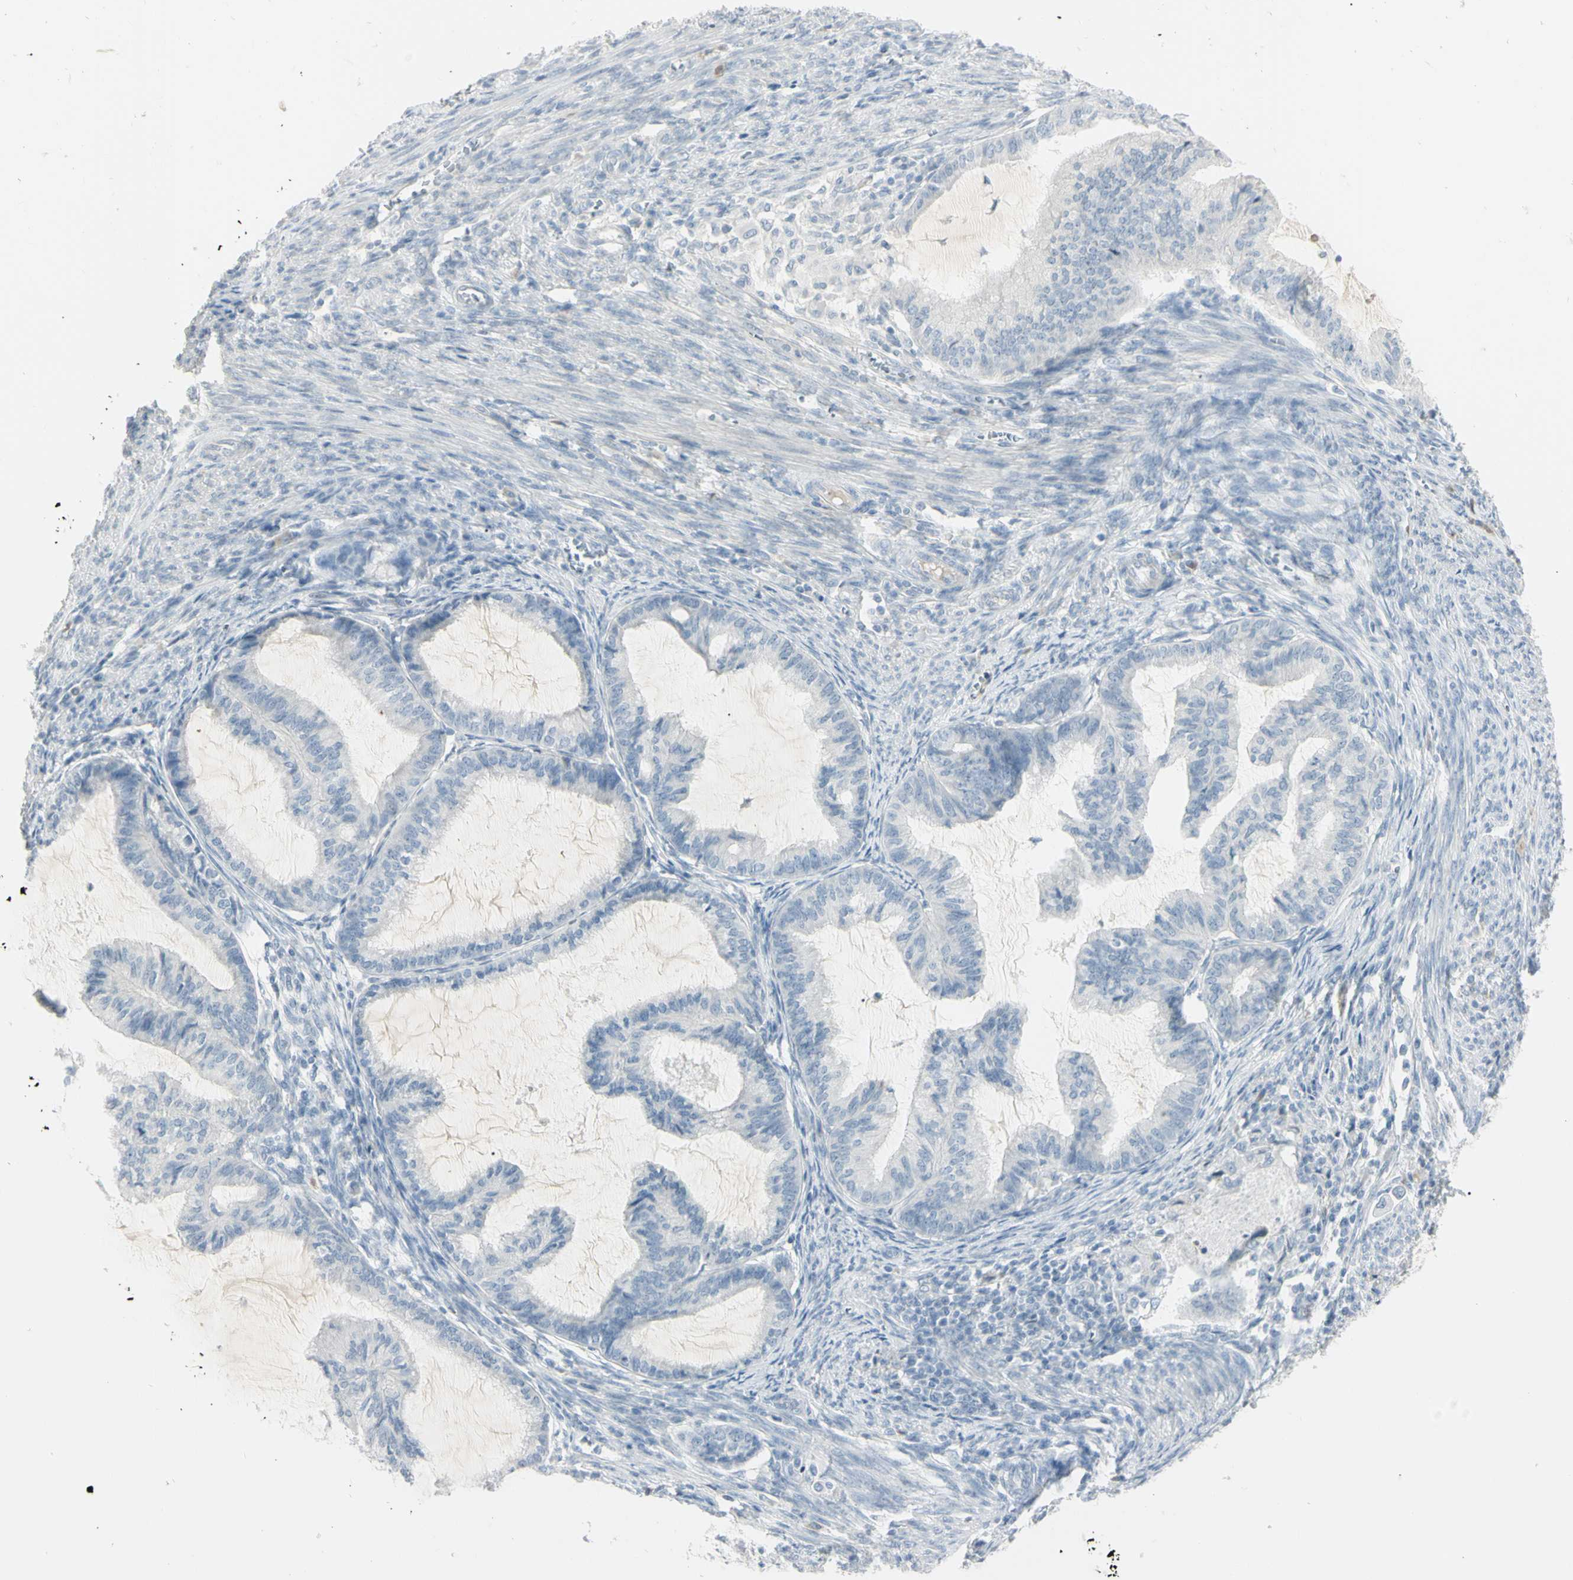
{"staining": {"intensity": "negative", "quantity": "none", "location": "none"}, "tissue": "cervical cancer", "cell_type": "Tumor cells", "image_type": "cancer", "snomed": [{"axis": "morphology", "description": "Normal tissue, NOS"}, {"axis": "morphology", "description": "Adenocarcinoma, NOS"}, {"axis": "topography", "description": "Cervix"}, {"axis": "topography", "description": "Endometrium"}], "caption": "This is an IHC histopathology image of human cervical cancer. There is no staining in tumor cells.", "gene": "PIP", "patient": {"sex": "female", "age": 86}}